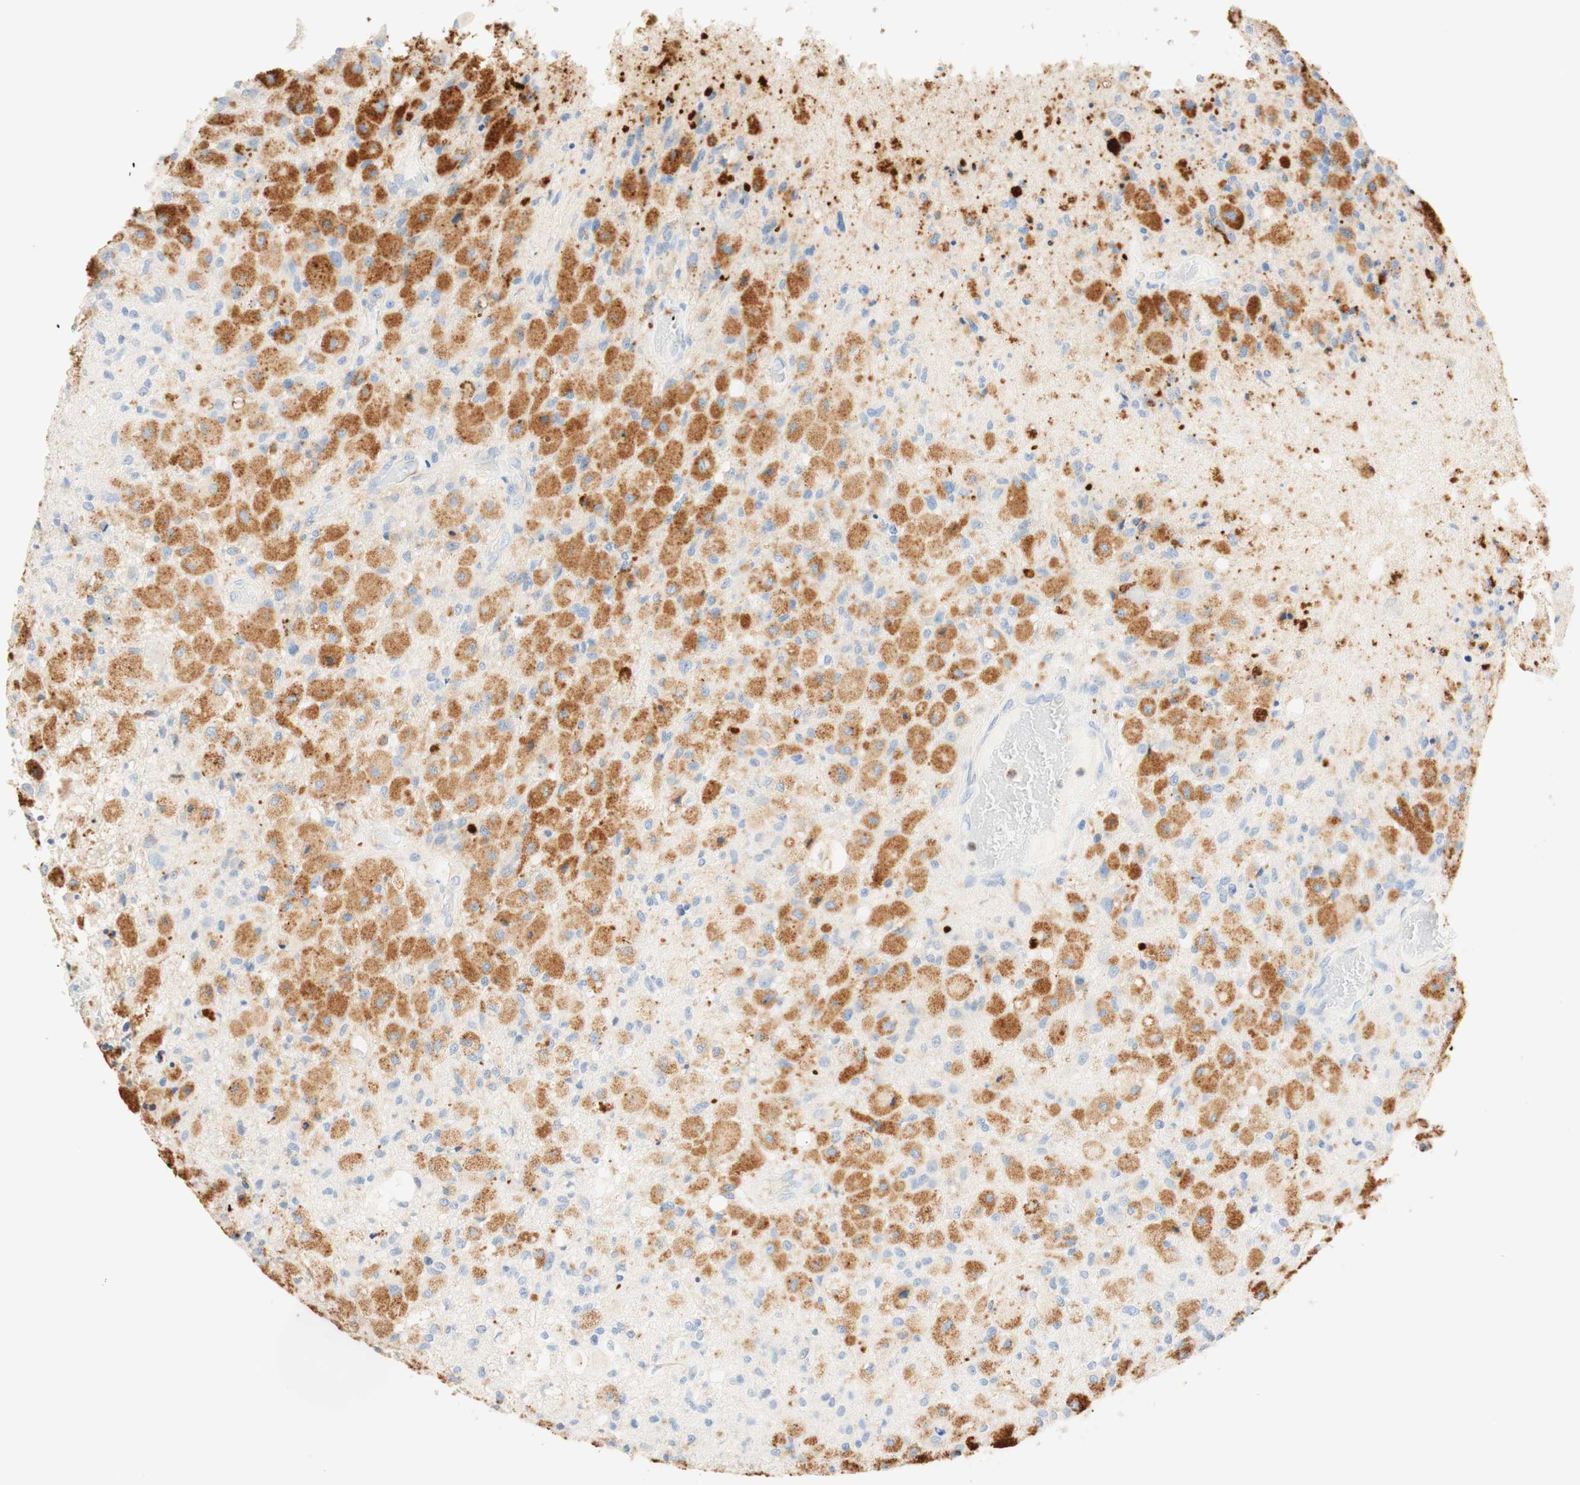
{"staining": {"intensity": "moderate", "quantity": "25%-75%", "location": "cytoplasmic/membranous"}, "tissue": "glioma", "cell_type": "Tumor cells", "image_type": "cancer", "snomed": [{"axis": "morphology", "description": "Normal tissue, NOS"}, {"axis": "morphology", "description": "Glioma, malignant, High grade"}, {"axis": "topography", "description": "Cerebral cortex"}], "caption": "Tumor cells show moderate cytoplasmic/membranous positivity in approximately 25%-75% of cells in high-grade glioma (malignant).", "gene": "CD63", "patient": {"sex": "male", "age": 77}}